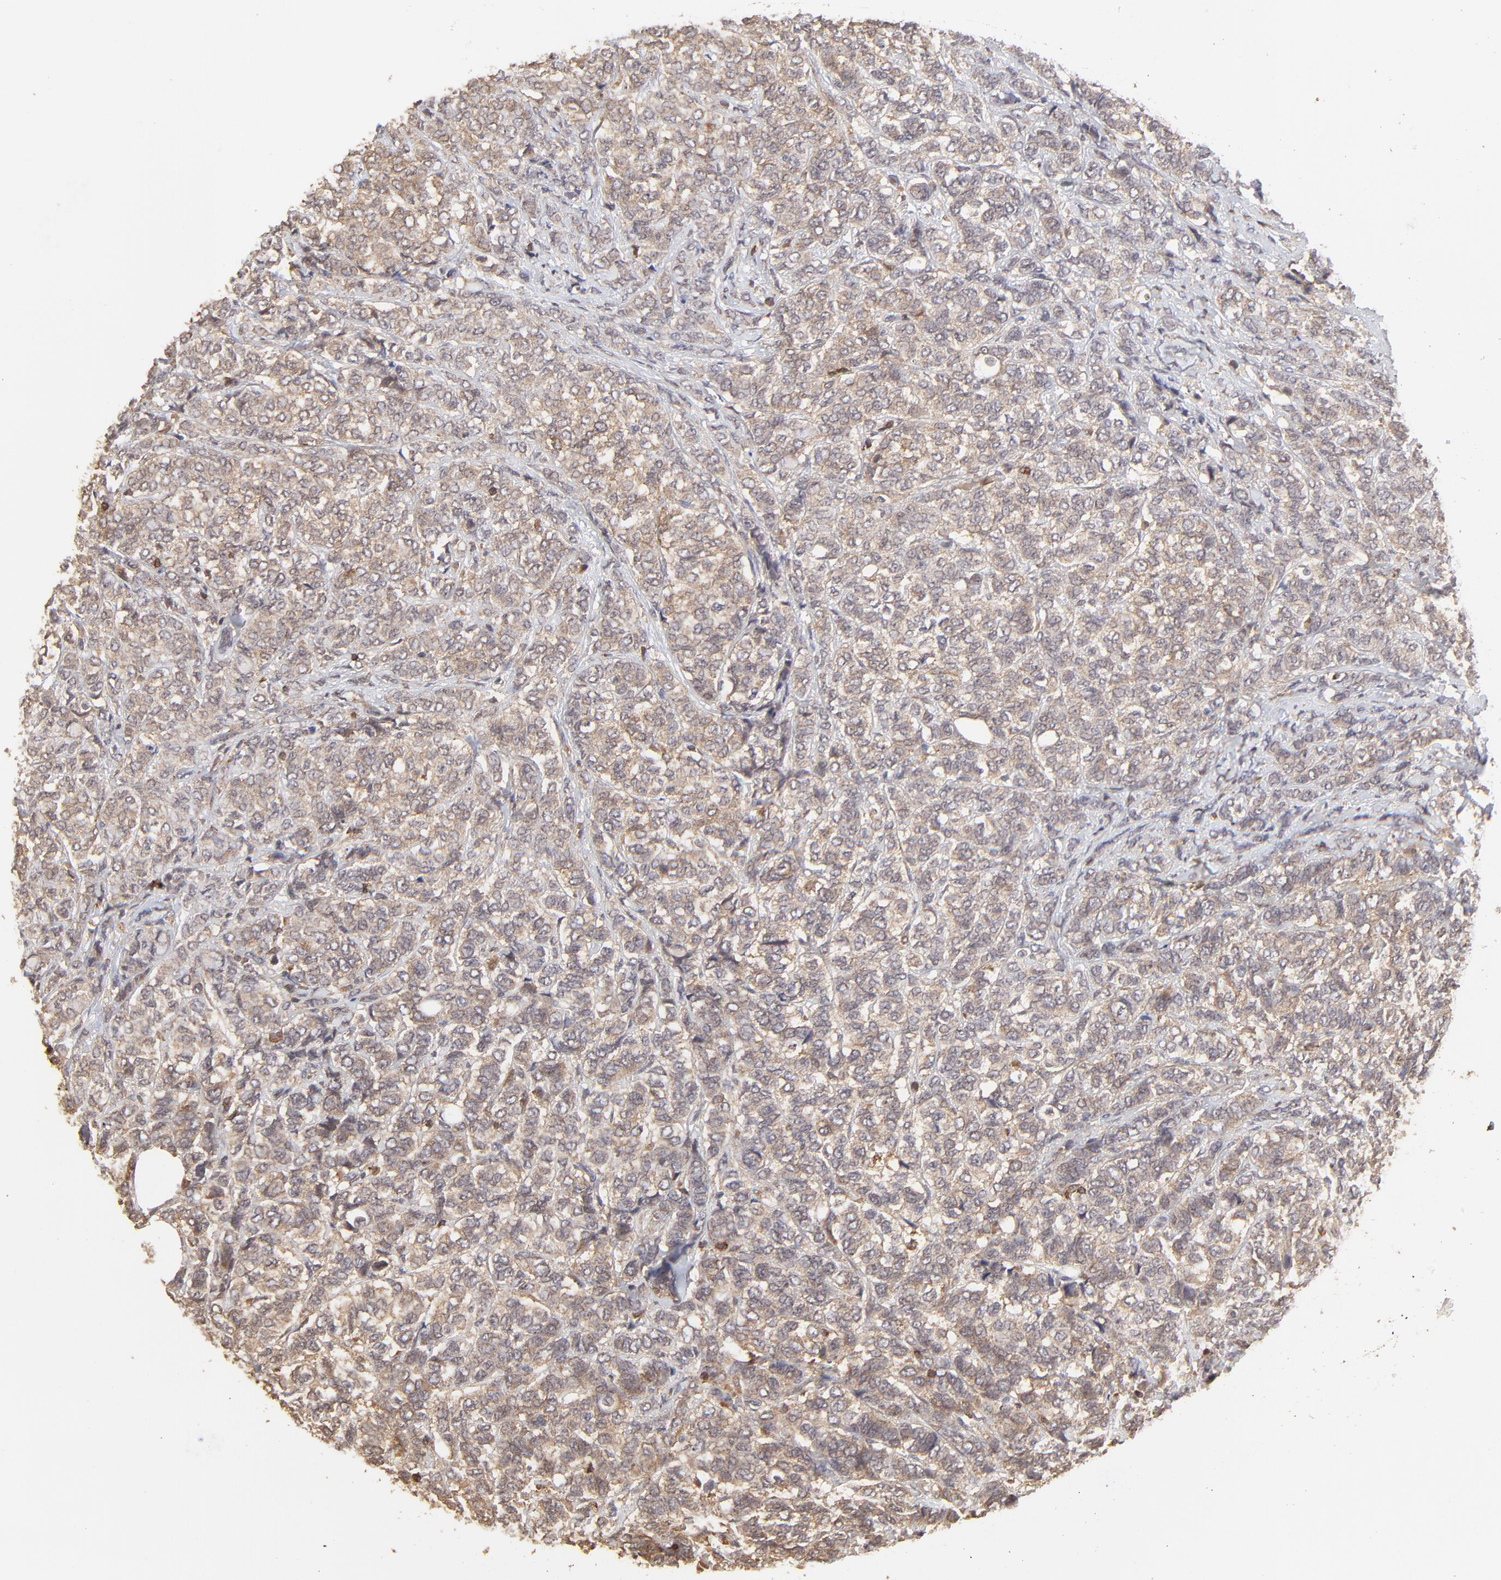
{"staining": {"intensity": "moderate", "quantity": ">75%", "location": "cytoplasmic/membranous"}, "tissue": "breast cancer", "cell_type": "Tumor cells", "image_type": "cancer", "snomed": [{"axis": "morphology", "description": "Lobular carcinoma"}, {"axis": "topography", "description": "Breast"}], "caption": "About >75% of tumor cells in human lobular carcinoma (breast) display moderate cytoplasmic/membranous protein expression as visualized by brown immunohistochemical staining.", "gene": "STON2", "patient": {"sex": "female", "age": 60}}